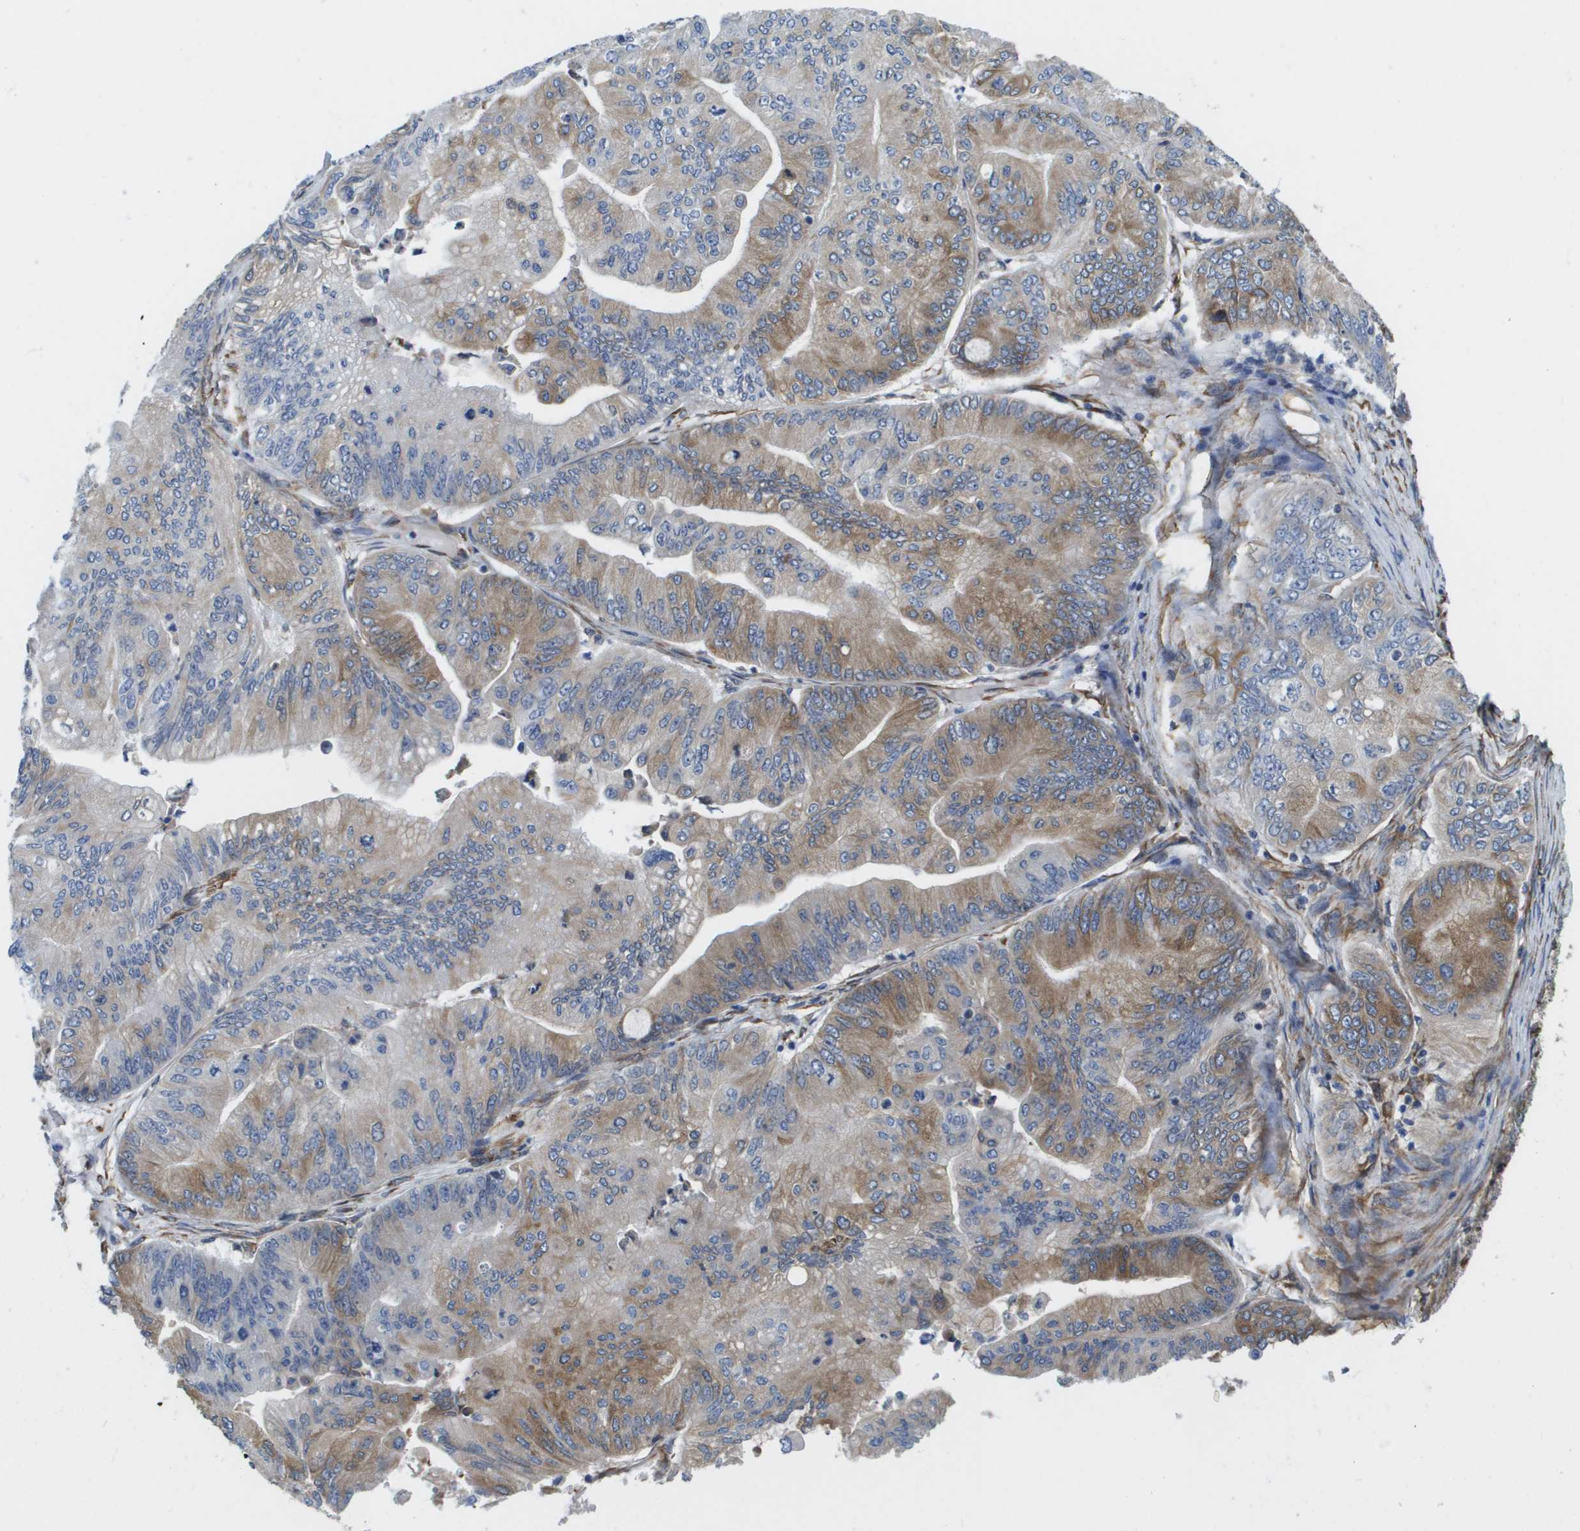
{"staining": {"intensity": "moderate", "quantity": "25%-75%", "location": "cytoplasmic/membranous"}, "tissue": "ovarian cancer", "cell_type": "Tumor cells", "image_type": "cancer", "snomed": [{"axis": "morphology", "description": "Cystadenocarcinoma, mucinous, NOS"}, {"axis": "topography", "description": "Ovary"}], "caption": "A photomicrograph showing moderate cytoplasmic/membranous positivity in approximately 25%-75% of tumor cells in mucinous cystadenocarcinoma (ovarian), as visualized by brown immunohistochemical staining.", "gene": "ST3GAL2", "patient": {"sex": "female", "age": 61}}